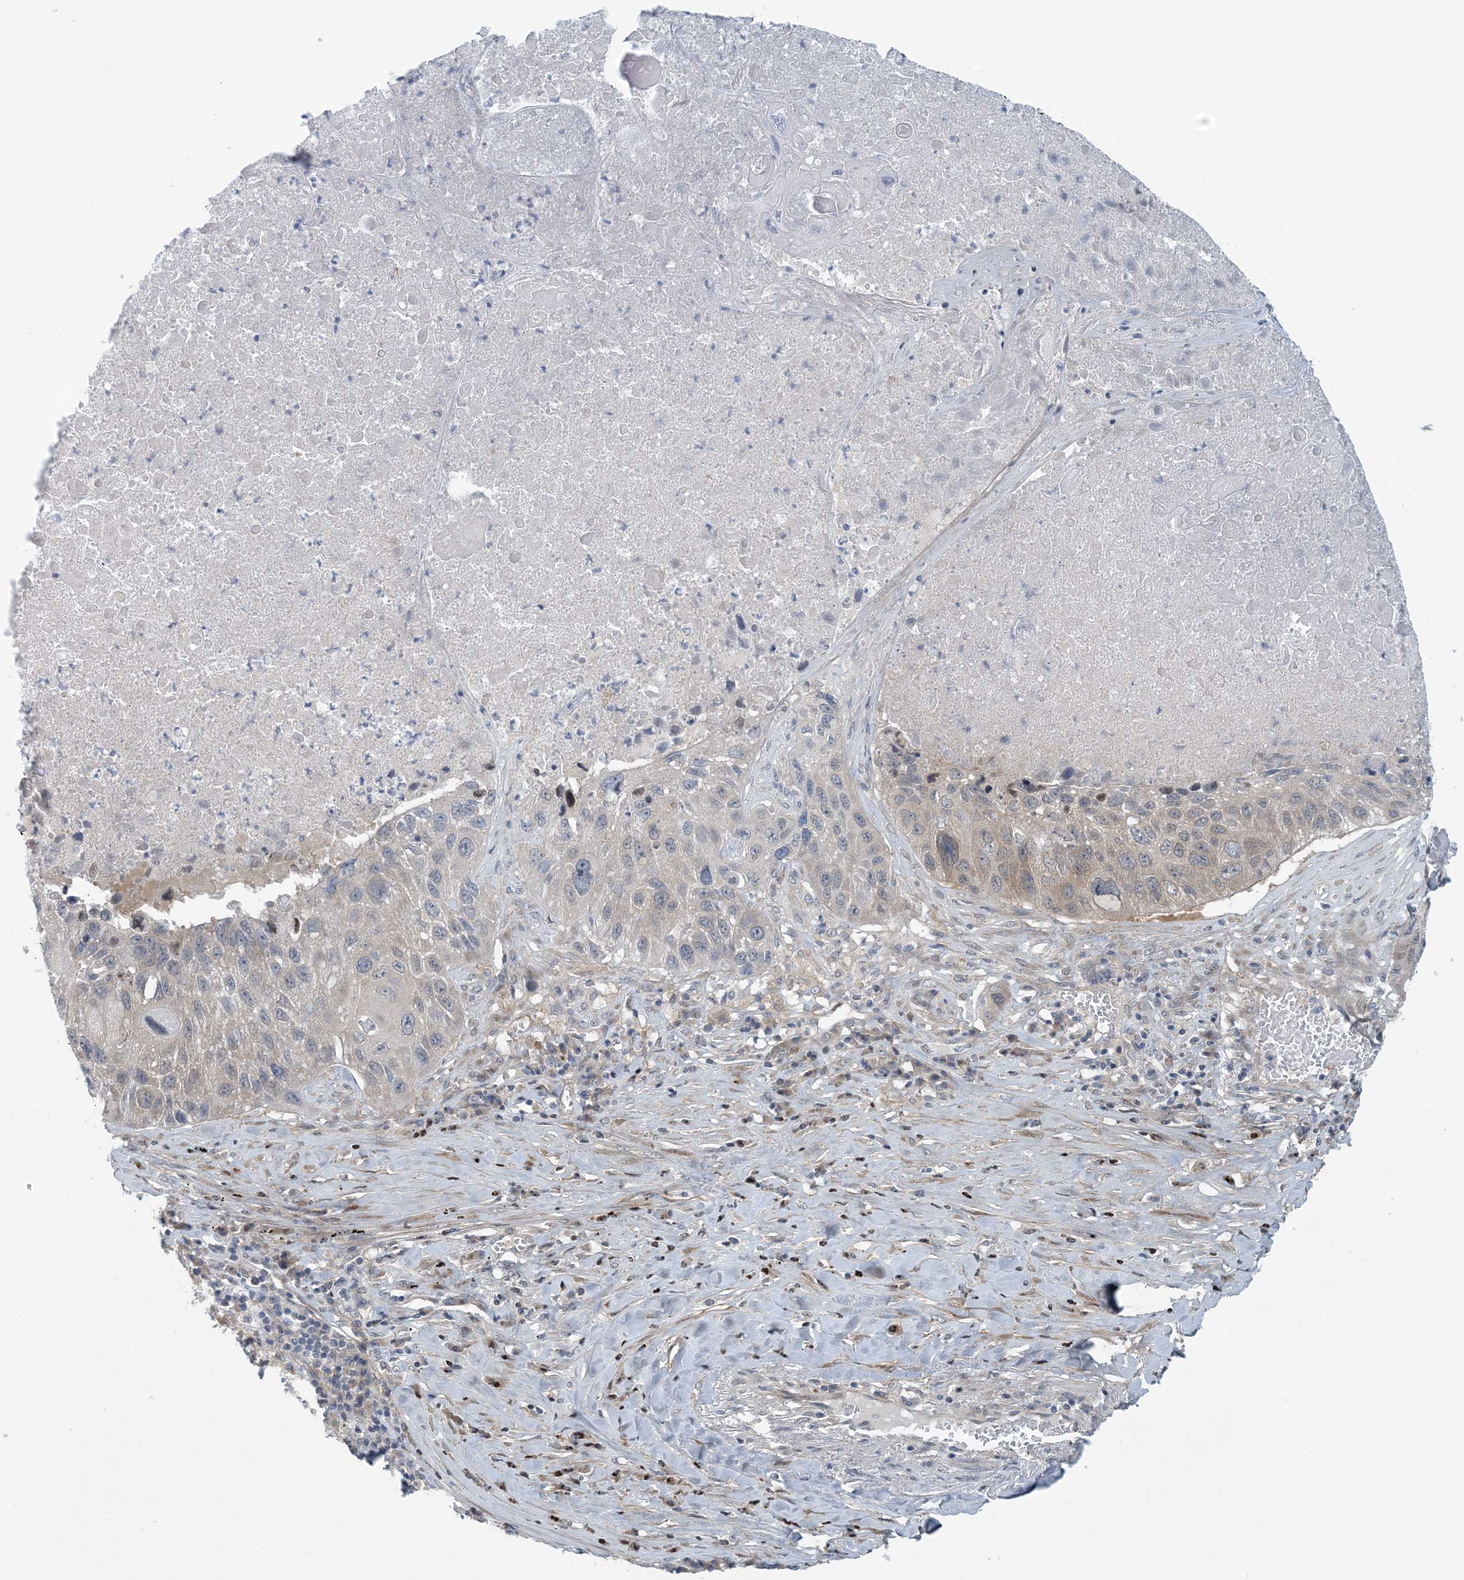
{"staining": {"intensity": "weak", "quantity": "25%-75%", "location": "cytoplasmic/membranous,nuclear"}, "tissue": "lung cancer", "cell_type": "Tumor cells", "image_type": "cancer", "snomed": [{"axis": "morphology", "description": "Squamous cell carcinoma, NOS"}, {"axis": "topography", "description": "Lung"}], "caption": "An immunohistochemistry (IHC) histopathology image of neoplastic tissue is shown. Protein staining in brown highlights weak cytoplasmic/membranous and nuclear positivity in lung cancer within tumor cells.", "gene": "HIKESHI", "patient": {"sex": "male", "age": 61}}